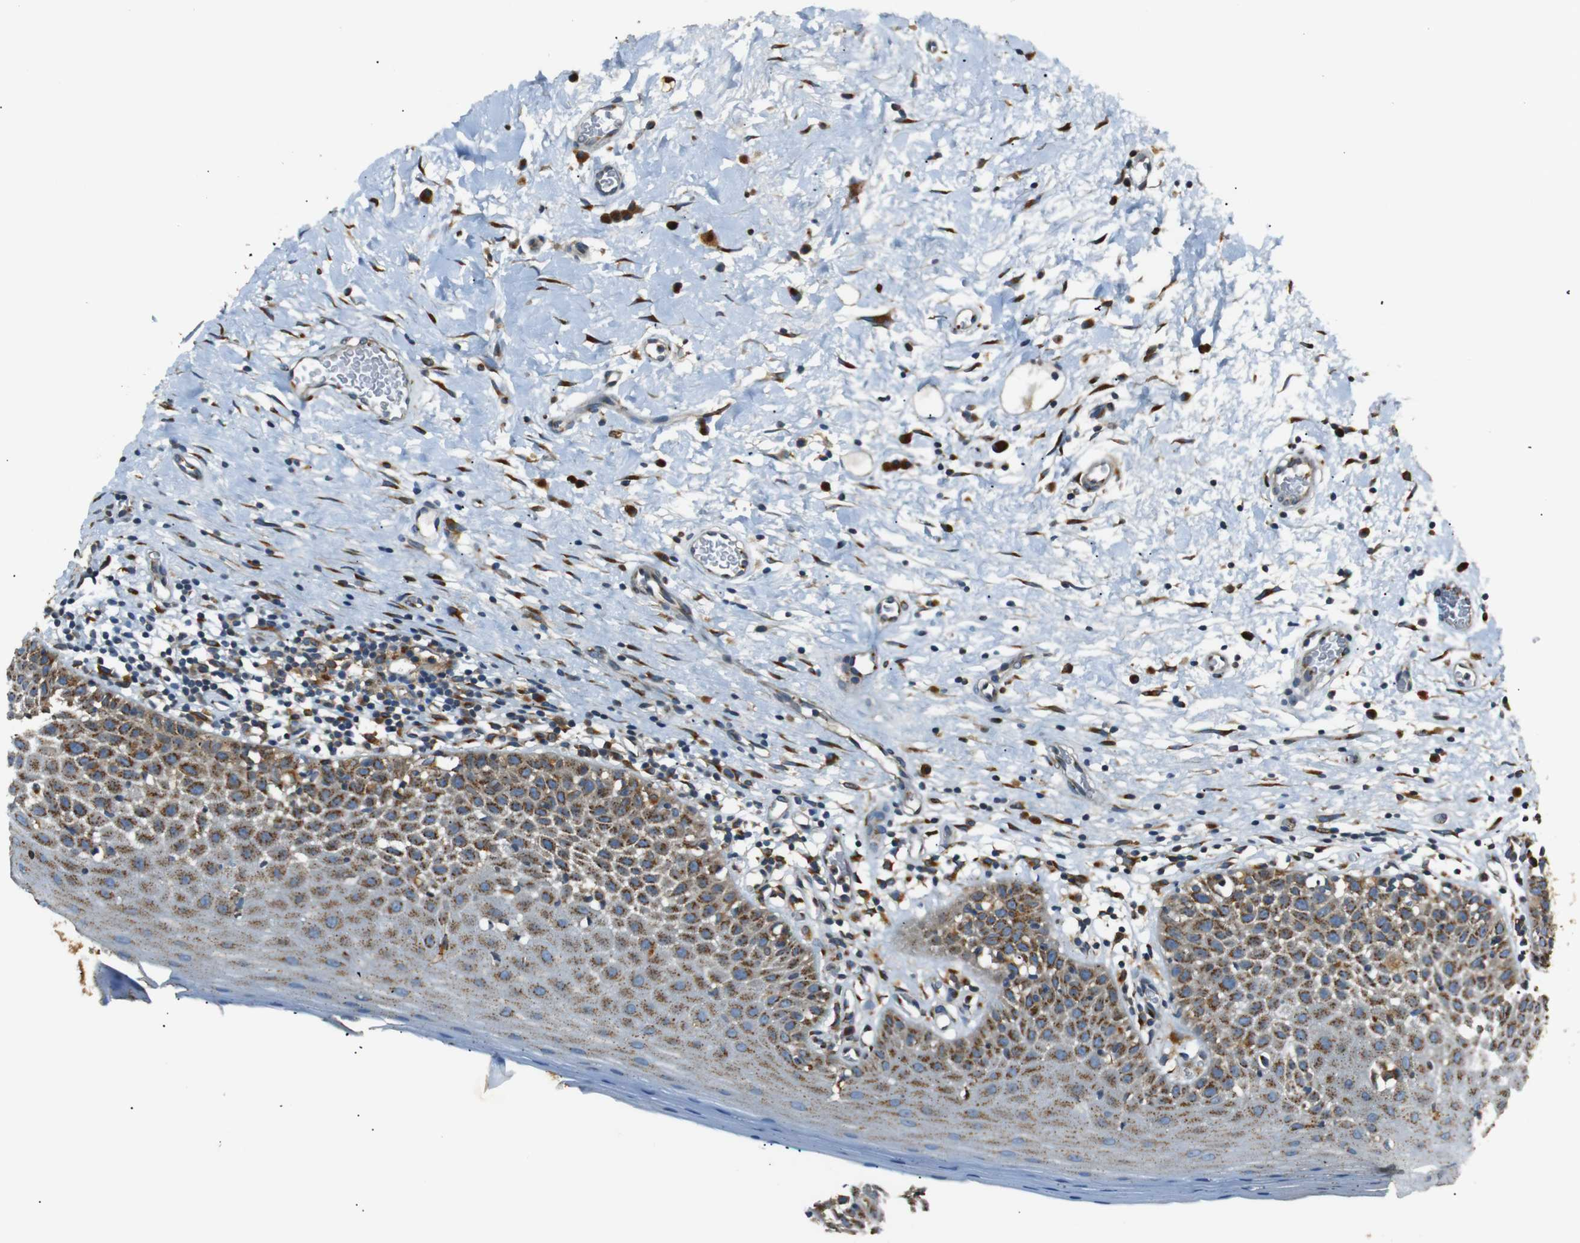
{"staining": {"intensity": "moderate", "quantity": "25%-75%", "location": "cytoplasmic/membranous"}, "tissue": "oral mucosa", "cell_type": "Squamous epithelial cells", "image_type": "normal", "snomed": [{"axis": "morphology", "description": "Normal tissue, NOS"}, {"axis": "topography", "description": "Skeletal muscle"}, {"axis": "topography", "description": "Oral tissue"}], "caption": "Immunohistochemical staining of unremarkable human oral mucosa demonstrates medium levels of moderate cytoplasmic/membranous positivity in about 25%-75% of squamous epithelial cells.", "gene": "TMED2", "patient": {"sex": "male", "age": 58}}